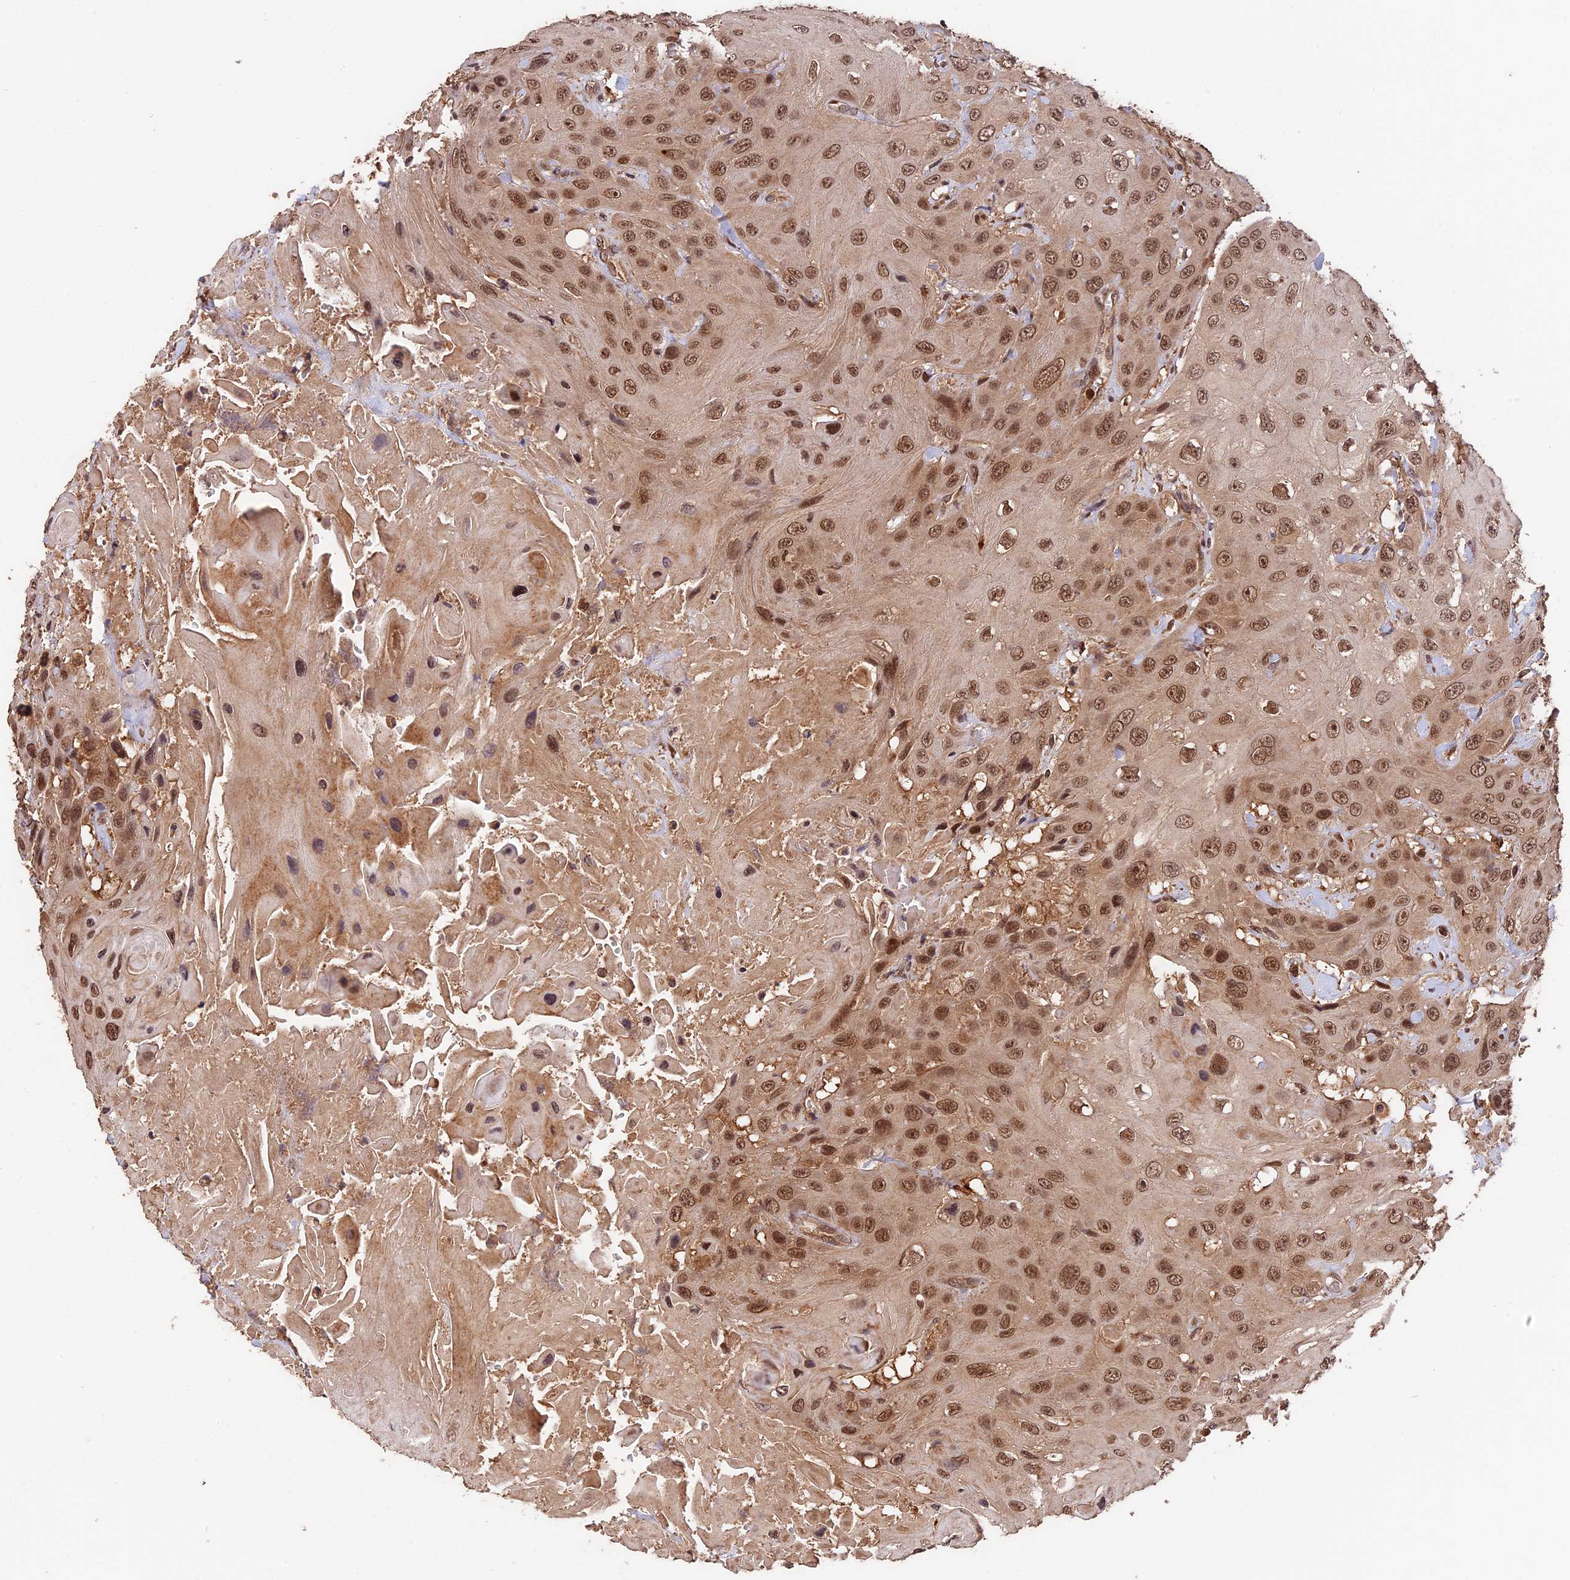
{"staining": {"intensity": "moderate", "quantity": ">75%", "location": "cytoplasmic/membranous,nuclear"}, "tissue": "head and neck cancer", "cell_type": "Tumor cells", "image_type": "cancer", "snomed": [{"axis": "morphology", "description": "Squamous cell carcinoma, NOS"}, {"axis": "topography", "description": "Head-Neck"}], "caption": "Brown immunohistochemical staining in squamous cell carcinoma (head and neck) exhibits moderate cytoplasmic/membranous and nuclear expression in approximately >75% of tumor cells.", "gene": "ESCO1", "patient": {"sex": "male", "age": 81}}